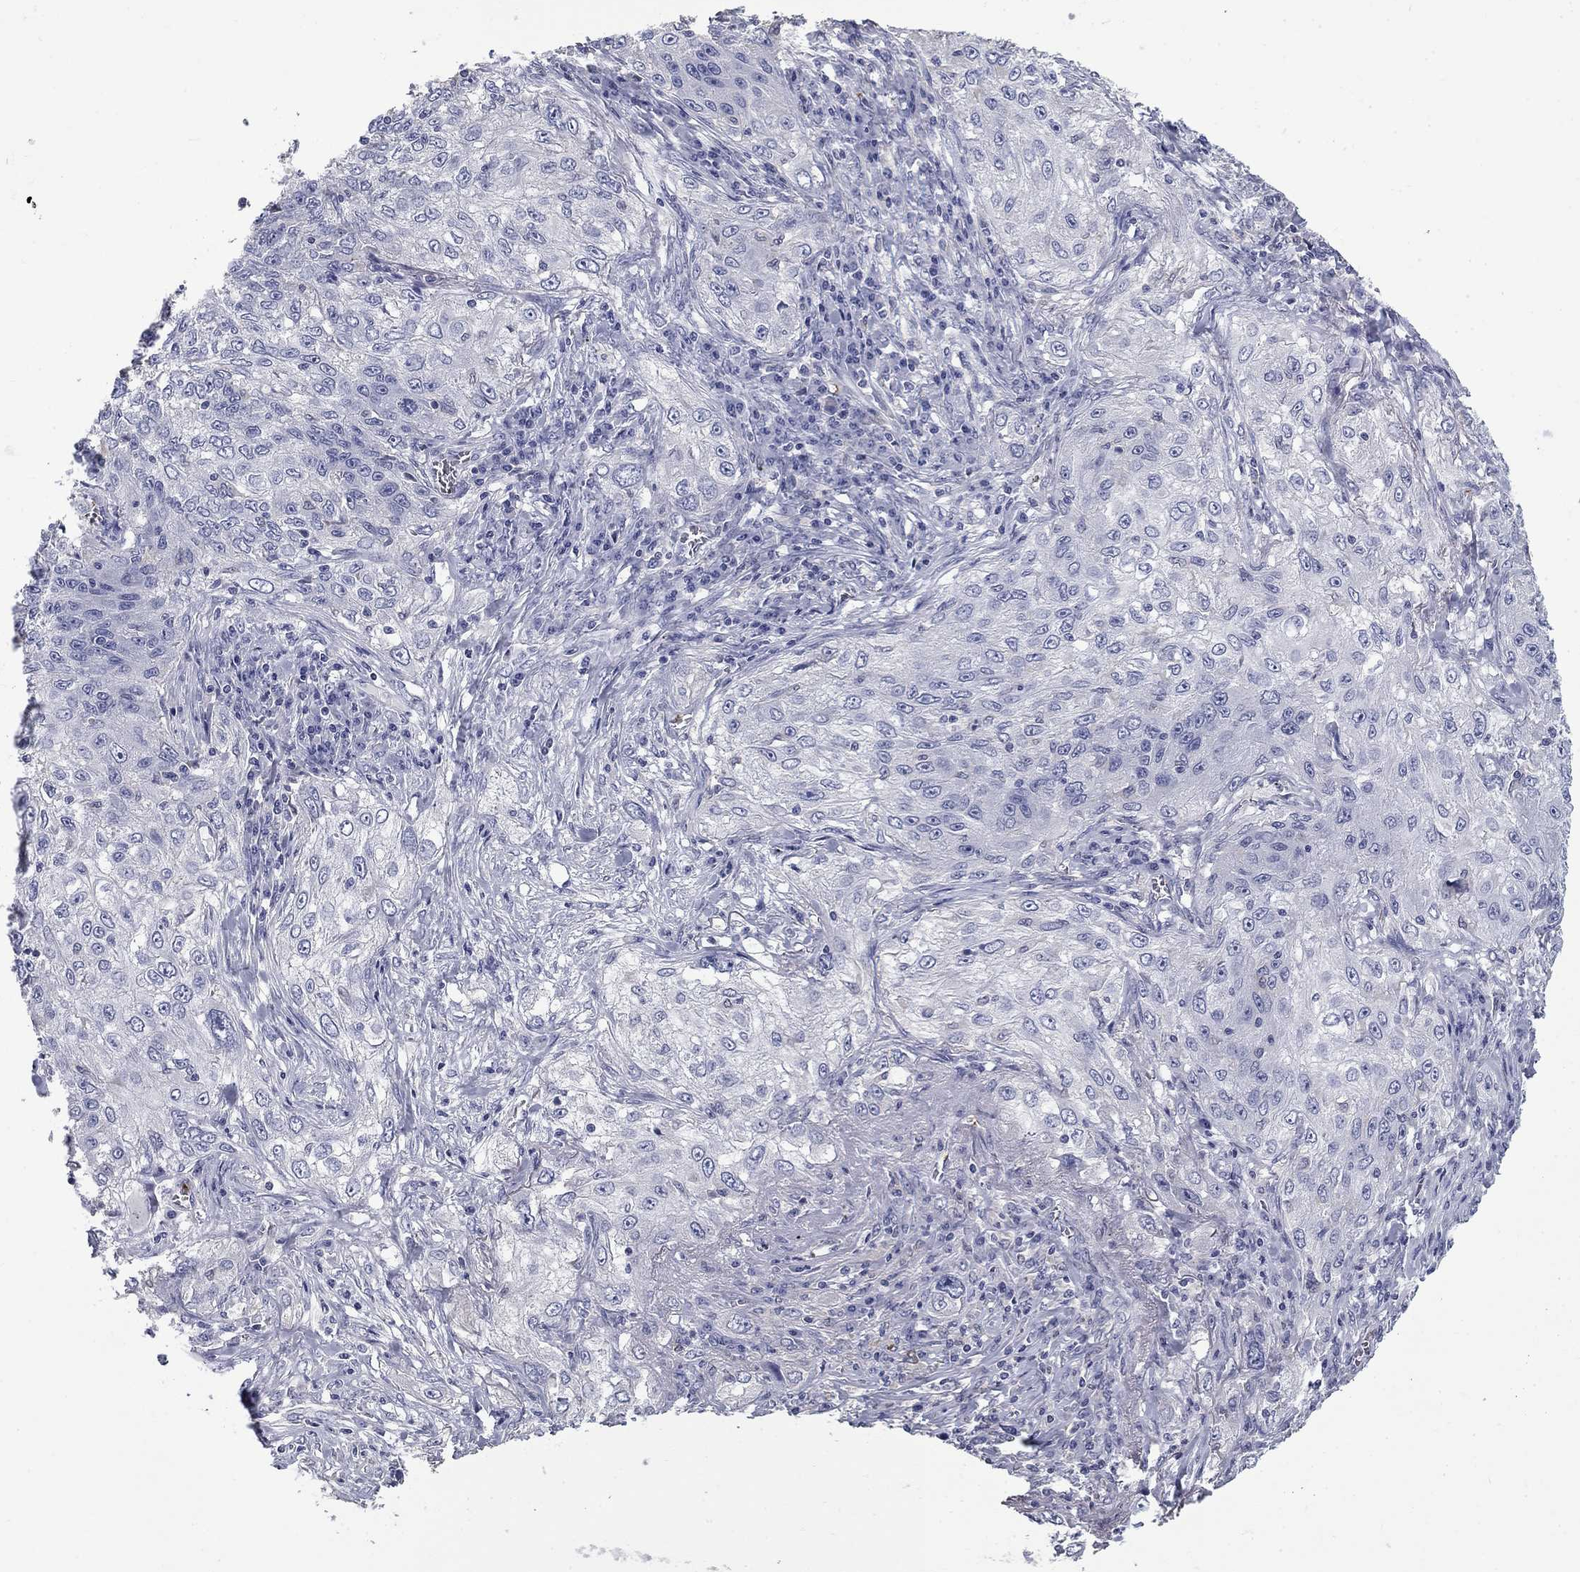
{"staining": {"intensity": "negative", "quantity": "none", "location": "none"}, "tissue": "lung cancer", "cell_type": "Tumor cells", "image_type": "cancer", "snomed": [{"axis": "morphology", "description": "Squamous cell carcinoma, NOS"}, {"axis": "topography", "description": "Lung"}], "caption": "Immunohistochemistry (IHC) micrograph of lung cancer (squamous cell carcinoma) stained for a protein (brown), which reveals no staining in tumor cells. (DAB immunohistochemistry with hematoxylin counter stain).", "gene": "PLEK", "patient": {"sex": "female", "age": 69}}